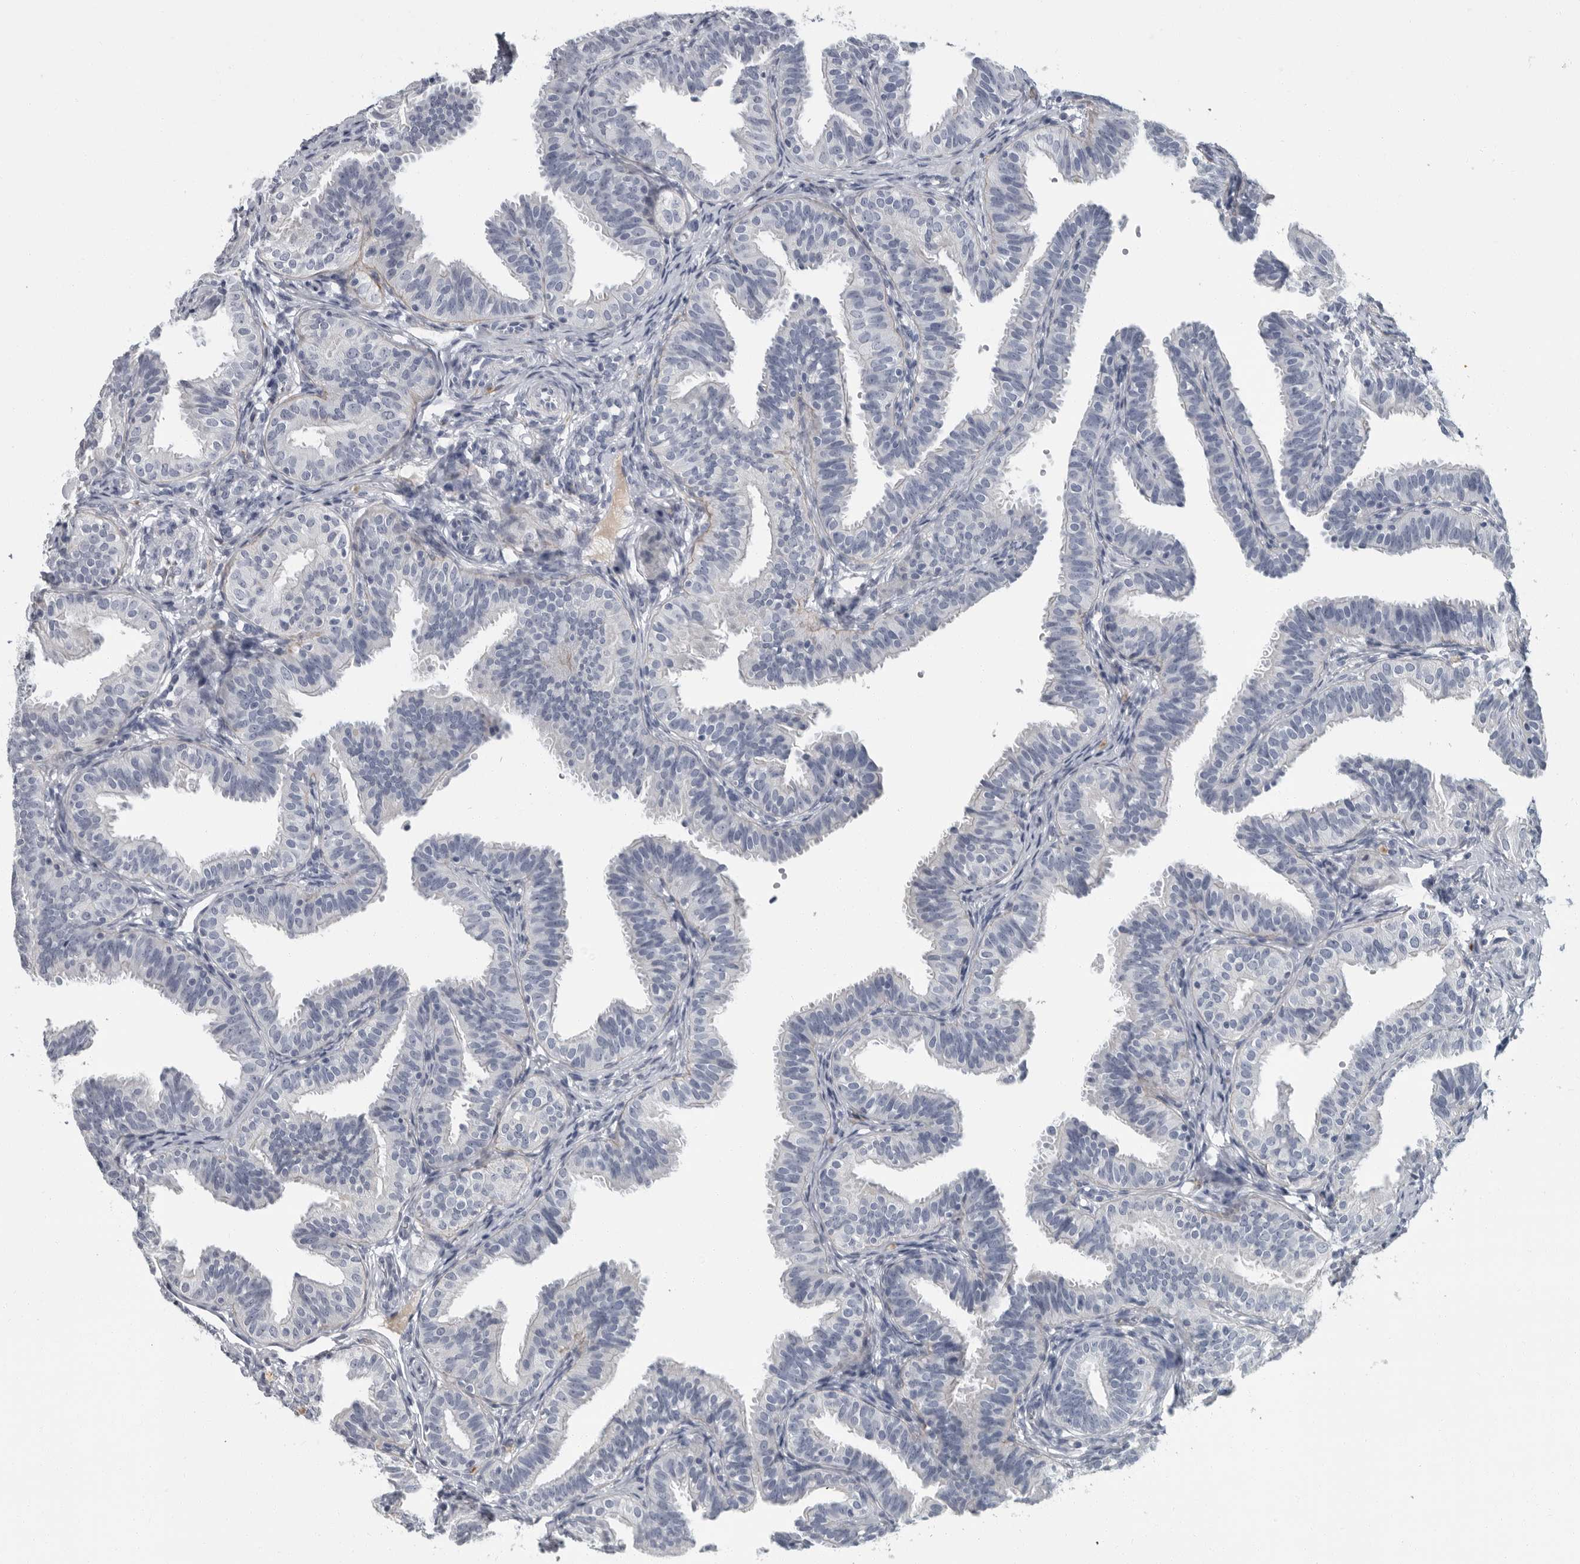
{"staining": {"intensity": "negative", "quantity": "none", "location": "none"}, "tissue": "fallopian tube", "cell_type": "Glandular cells", "image_type": "normal", "snomed": [{"axis": "morphology", "description": "Normal tissue, NOS"}, {"axis": "topography", "description": "Fallopian tube"}], "caption": "Immunohistochemical staining of unremarkable human fallopian tube exhibits no significant expression in glandular cells. (DAB immunohistochemistry visualized using brightfield microscopy, high magnification).", "gene": "SLC25A39", "patient": {"sex": "female", "age": 35}}